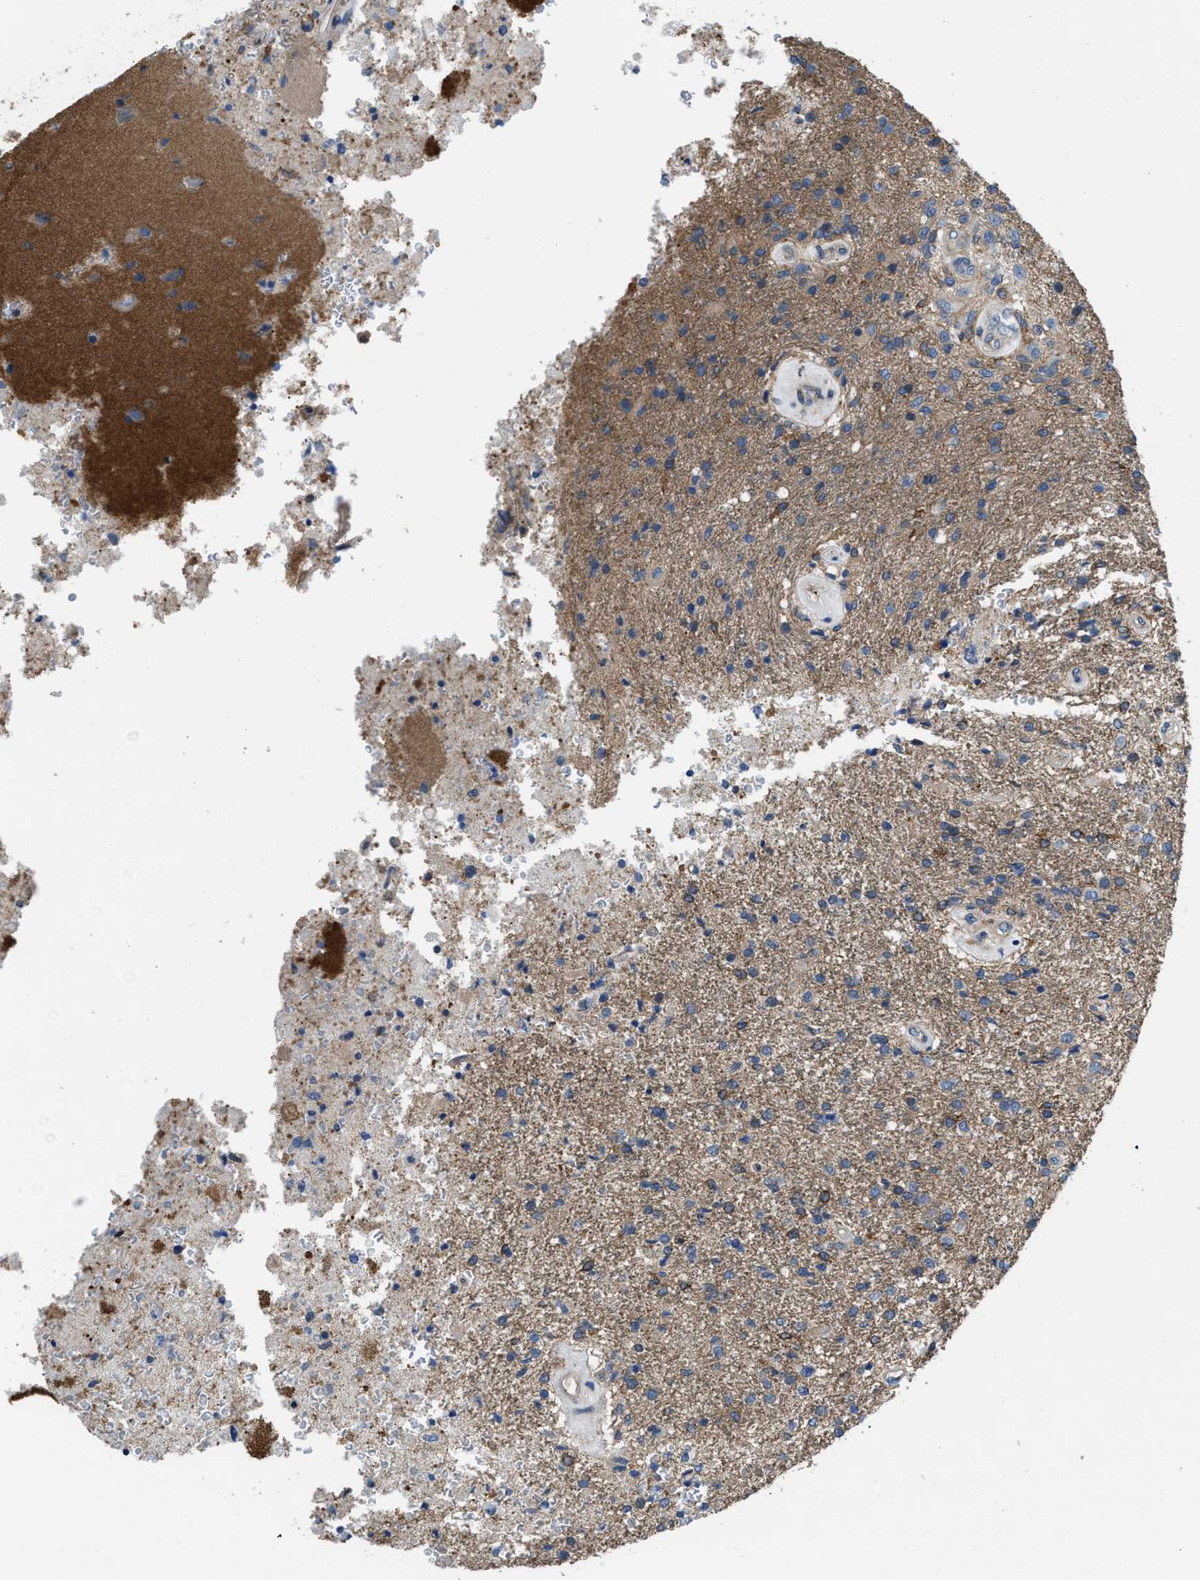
{"staining": {"intensity": "moderate", "quantity": "<25%", "location": "cytoplasmic/membranous"}, "tissue": "glioma", "cell_type": "Tumor cells", "image_type": "cancer", "snomed": [{"axis": "morphology", "description": "Normal tissue, NOS"}, {"axis": "morphology", "description": "Glioma, malignant, High grade"}, {"axis": "topography", "description": "Cerebral cortex"}], "caption": "Moderate cytoplasmic/membranous expression for a protein is present in approximately <25% of tumor cells of malignant high-grade glioma using immunohistochemistry (IHC).", "gene": "MYO18A", "patient": {"sex": "male", "age": 77}}